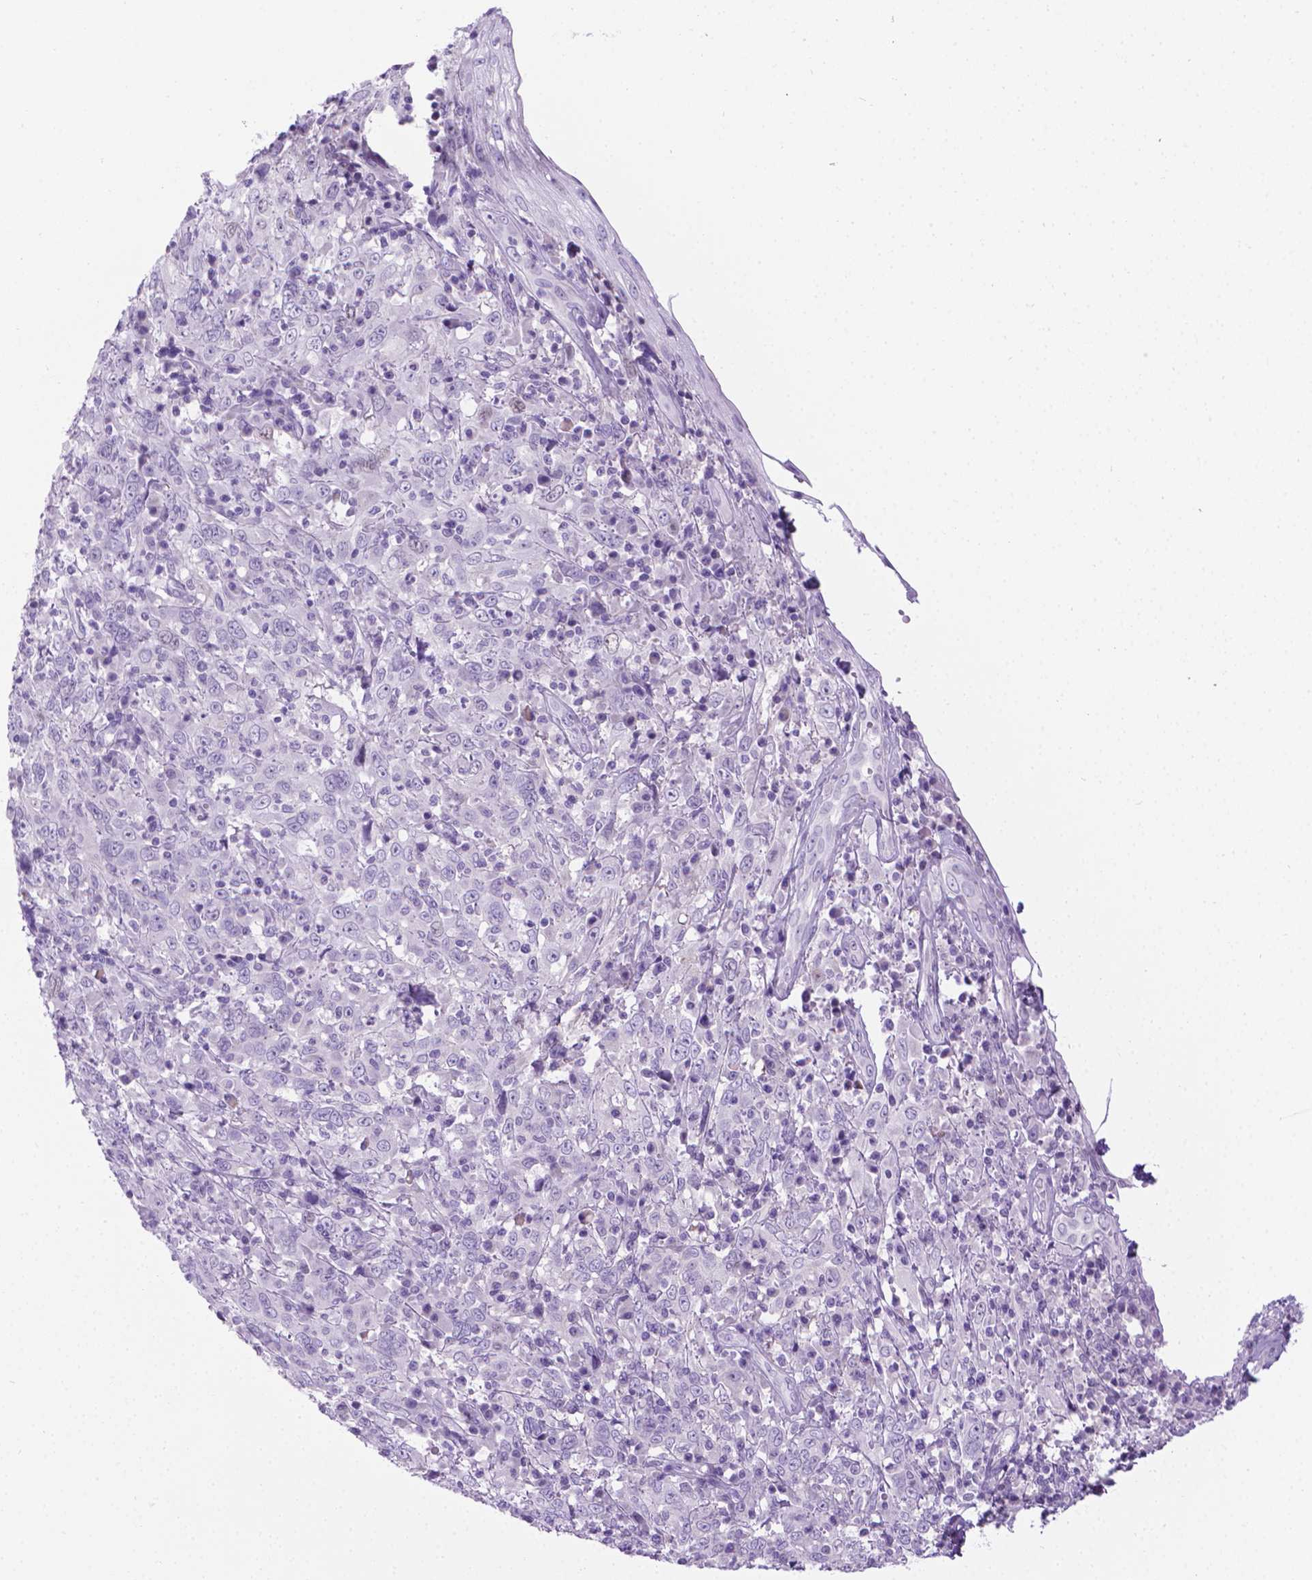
{"staining": {"intensity": "negative", "quantity": "none", "location": "none"}, "tissue": "cervical cancer", "cell_type": "Tumor cells", "image_type": "cancer", "snomed": [{"axis": "morphology", "description": "Squamous cell carcinoma, NOS"}, {"axis": "topography", "description": "Cervix"}], "caption": "DAB (3,3'-diaminobenzidine) immunohistochemical staining of cervical cancer (squamous cell carcinoma) displays no significant expression in tumor cells. (DAB immunohistochemistry (IHC), high magnification).", "gene": "SPAG6", "patient": {"sex": "female", "age": 46}}